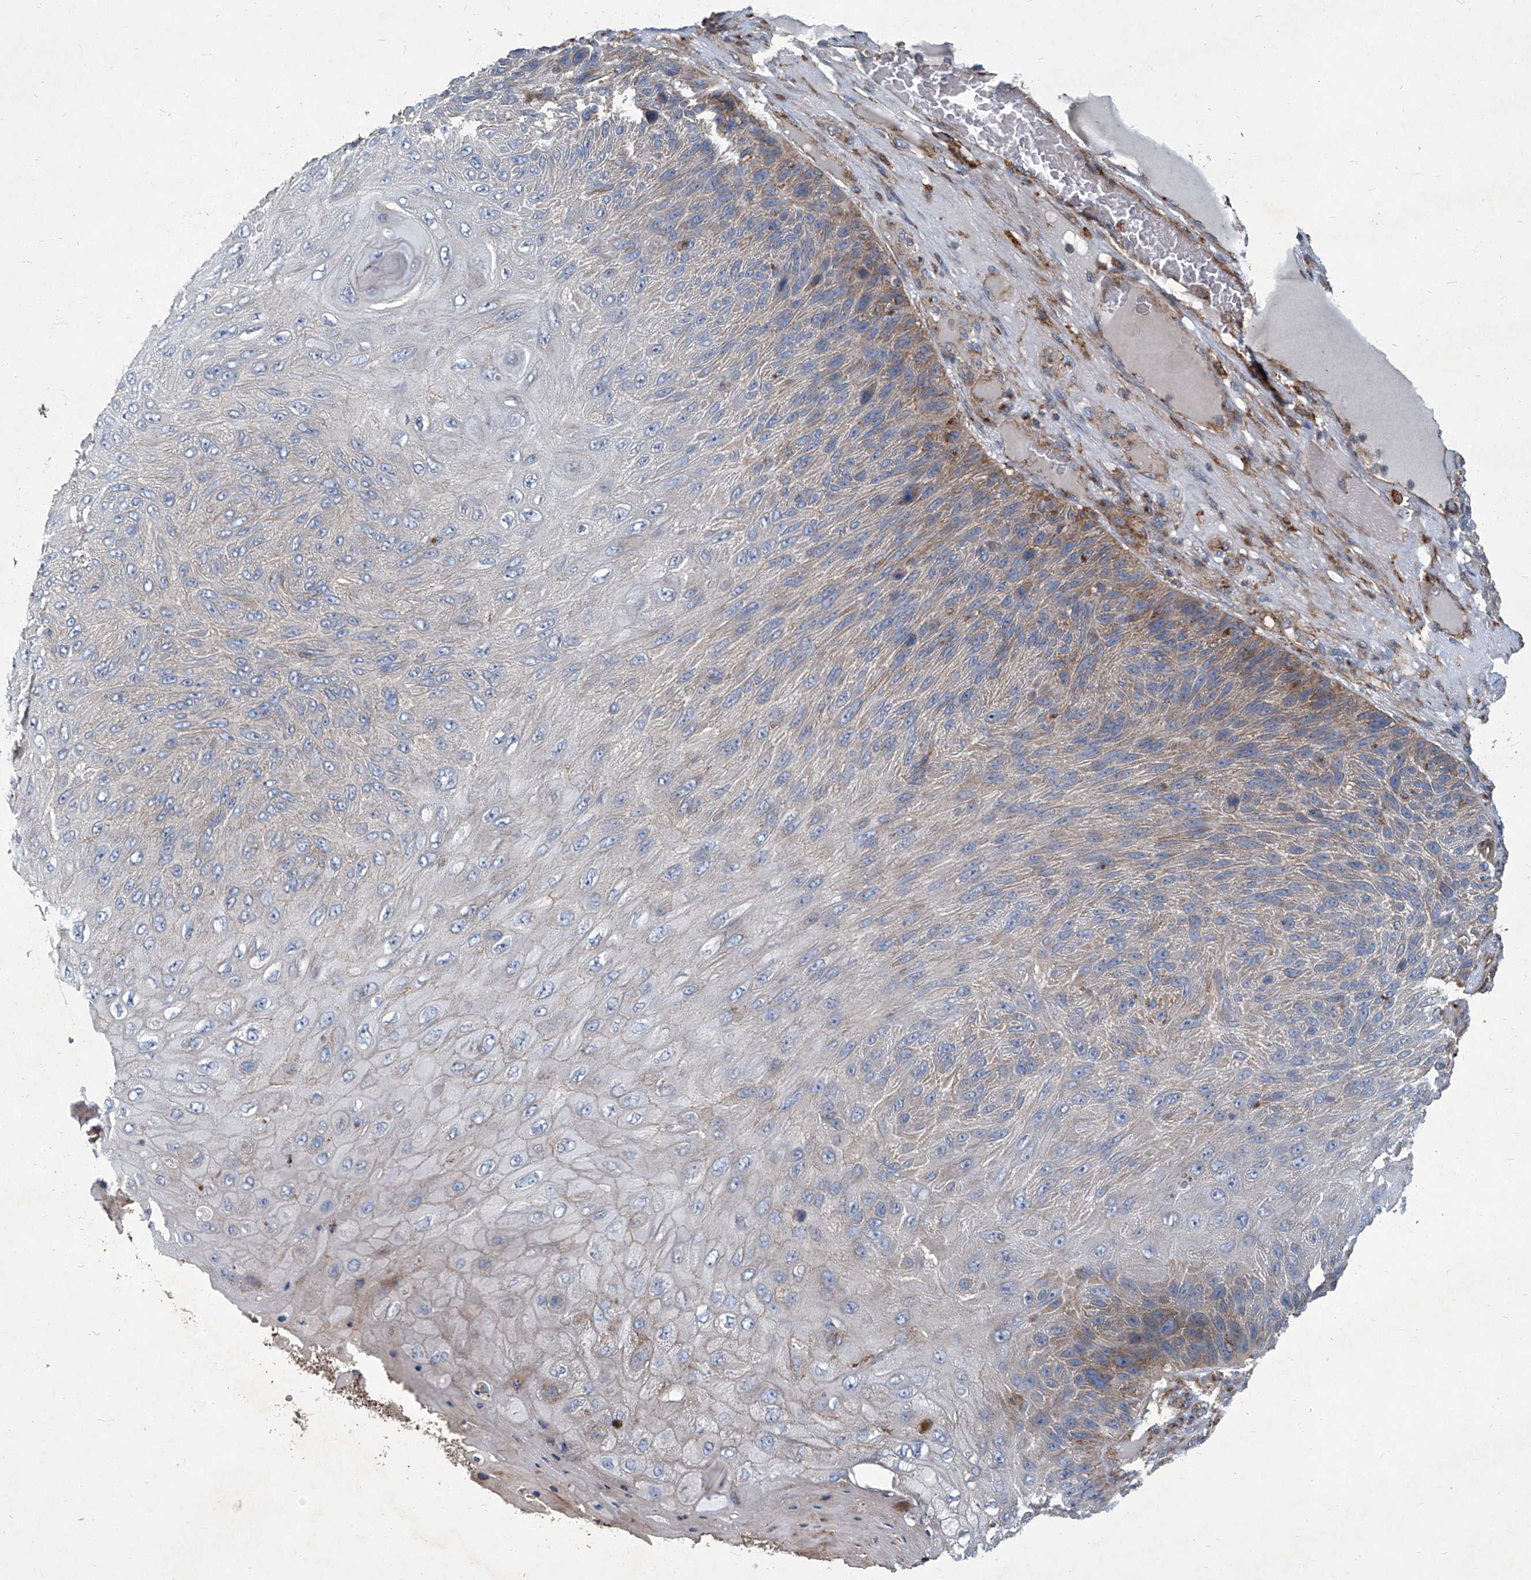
{"staining": {"intensity": "weak", "quantity": "25%-75%", "location": "cytoplasmic/membranous"}, "tissue": "skin cancer", "cell_type": "Tumor cells", "image_type": "cancer", "snomed": [{"axis": "morphology", "description": "Squamous cell carcinoma, NOS"}, {"axis": "topography", "description": "Skin"}], "caption": "Skin squamous cell carcinoma tissue exhibits weak cytoplasmic/membranous positivity in about 25%-75% of tumor cells The protein of interest is stained brown, and the nuclei are stained in blue (DAB IHC with brightfield microscopy, high magnification).", "gene": "PIGH", "patient": {"sex": "female", "age": 88}}